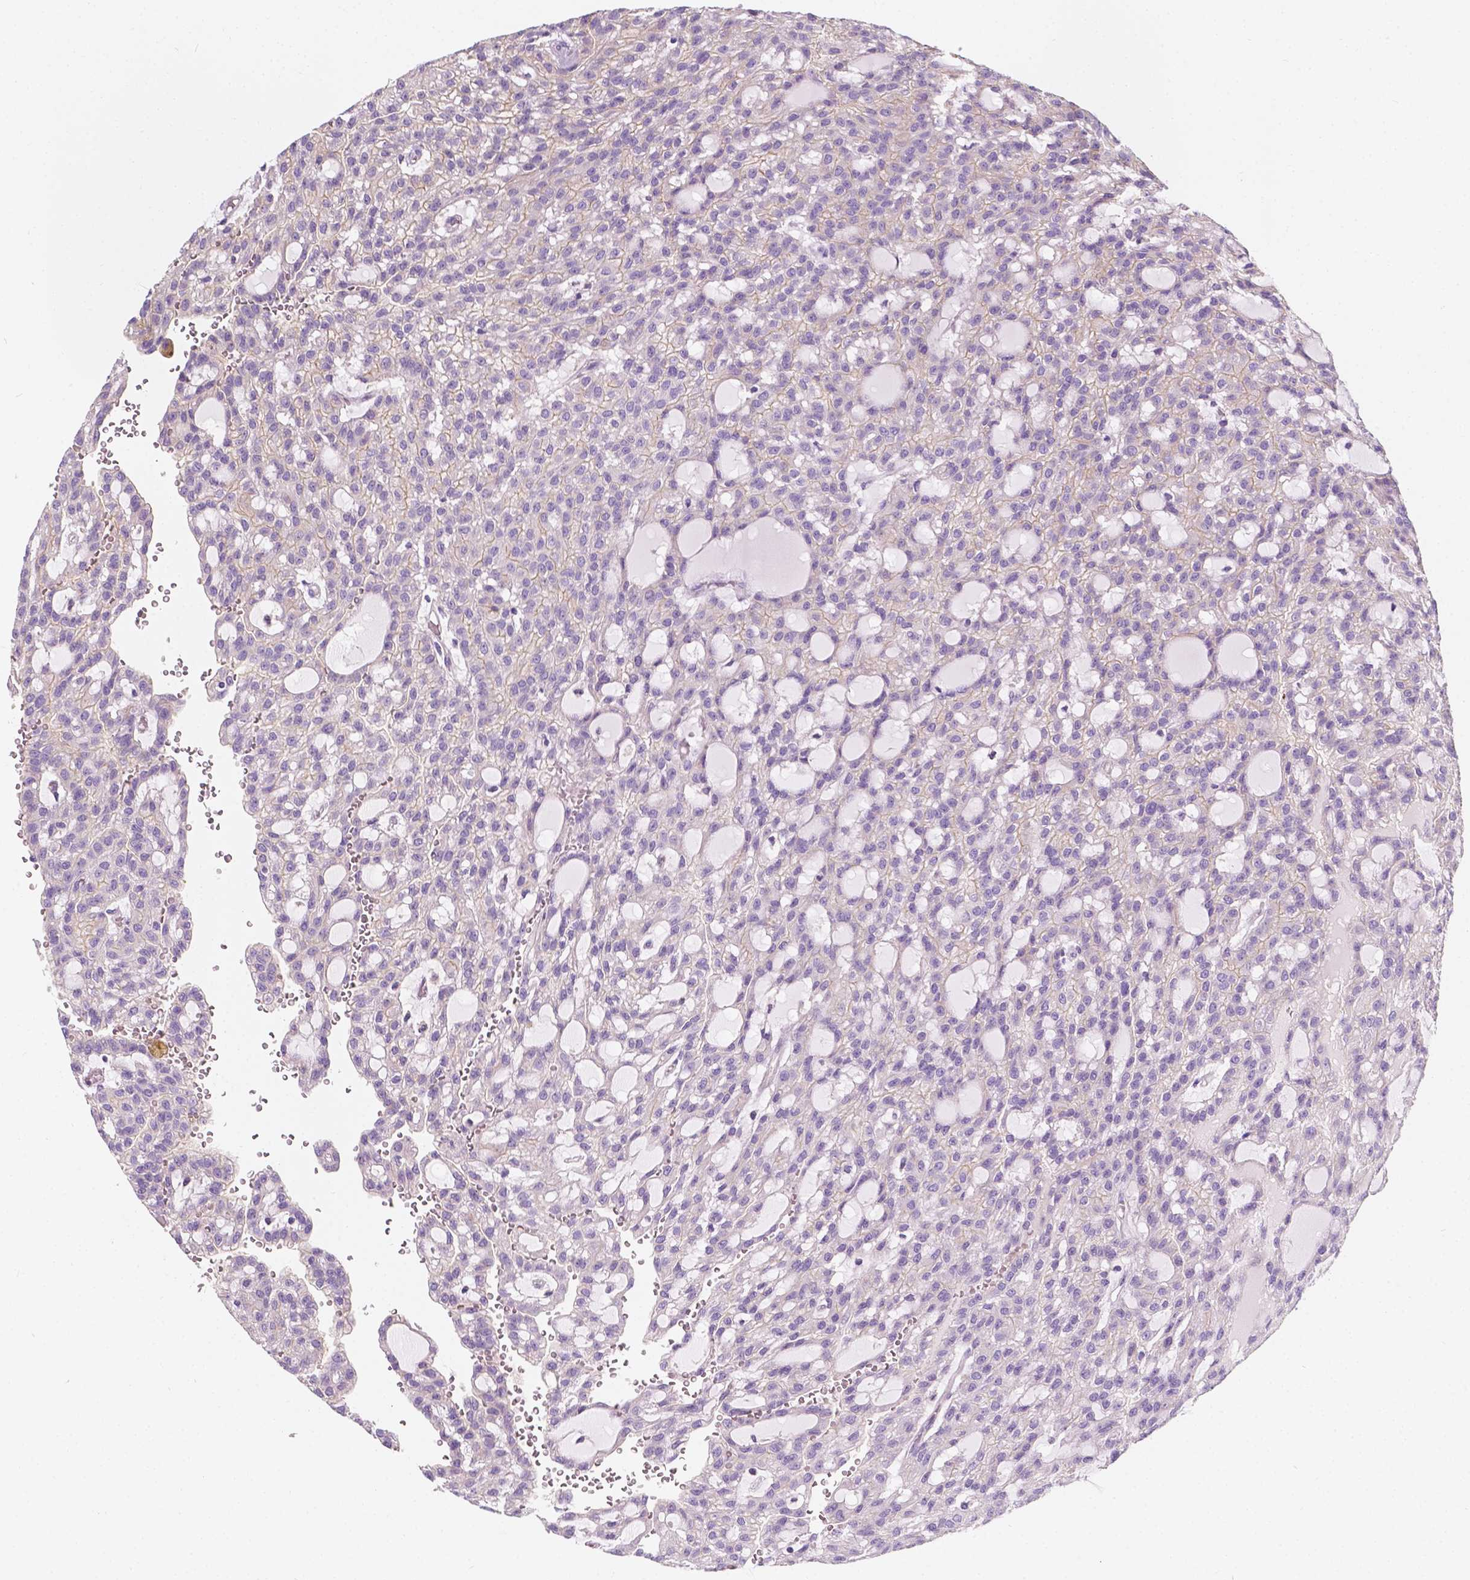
{"staining": {"intensity": "negative", "quantity": "none", "location": "none"}, "tissue": "renal cancer", "cell_type": "Tumor cells", "image_type": "cancer", "snomed": [{"axis": "morphology", "description": "Adenocarcinoma, NOS"}, {"axis": "topography", "description": "Kidney"}], "caption": "An IHC histopathology image of renal cancer is shown. There is no staining in tumor cells of renal cancer.", "gene": "SIRT2", "patient": {"sex": "male", "age": 63}}